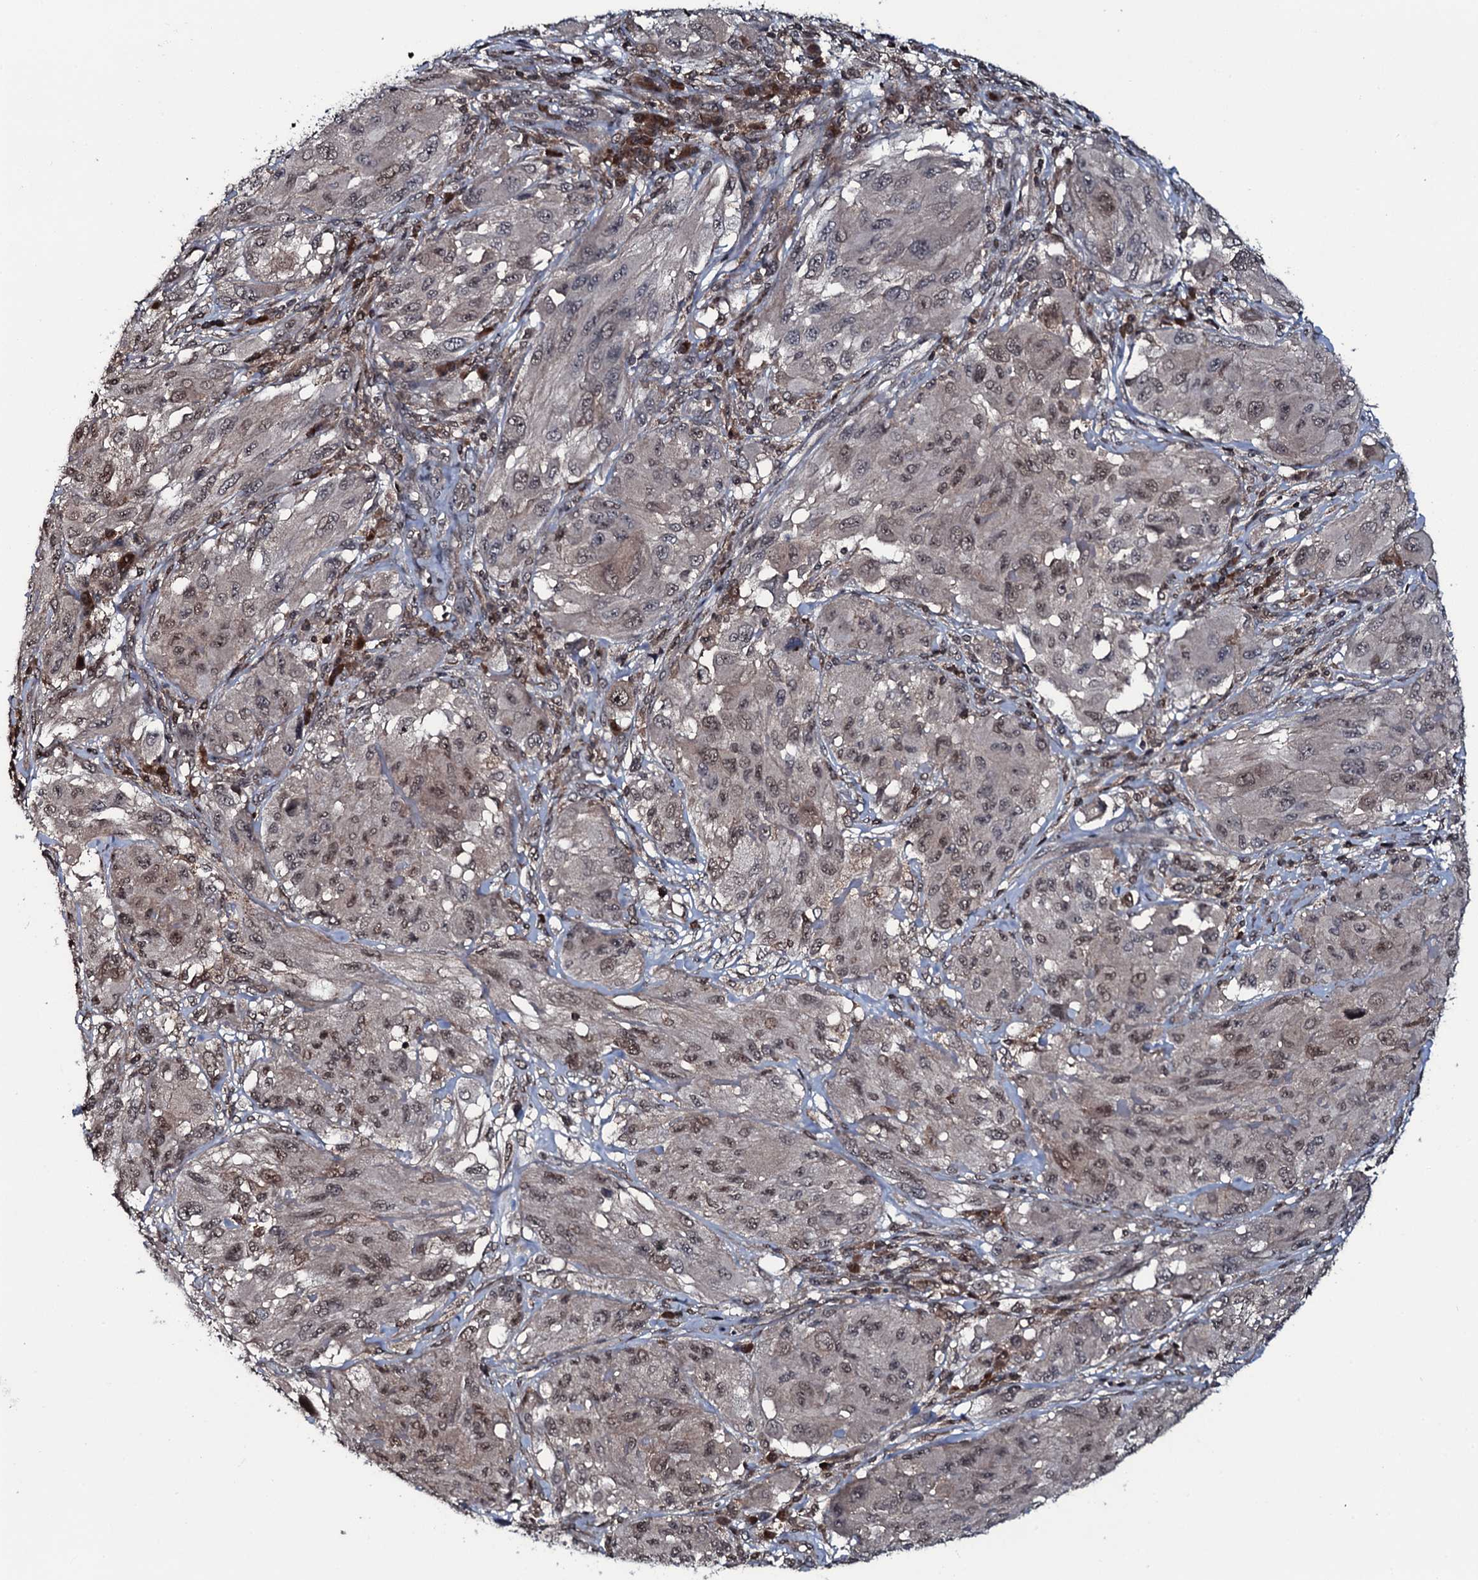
{"staining": {"intensity": "weak", "quantity": "25%-75%", "location": "nuclear"}, "tissue": "melanoma", "cell_type": "Tumor cells", "image_type": "cancer", "snomed": [{"axis": "morphology", "description": "Malignant melanoma, NOS"}, {"axis": "topography", "description": "Skin"}], "caption": "Immunohistochemical staining of human malignant melanoma exhibits low levels of weak nuclear protein expression in approximately 25%-75% of tumor cells.", "gene": "HDDC3", "patient": {"sex": "female", "age": 91}}